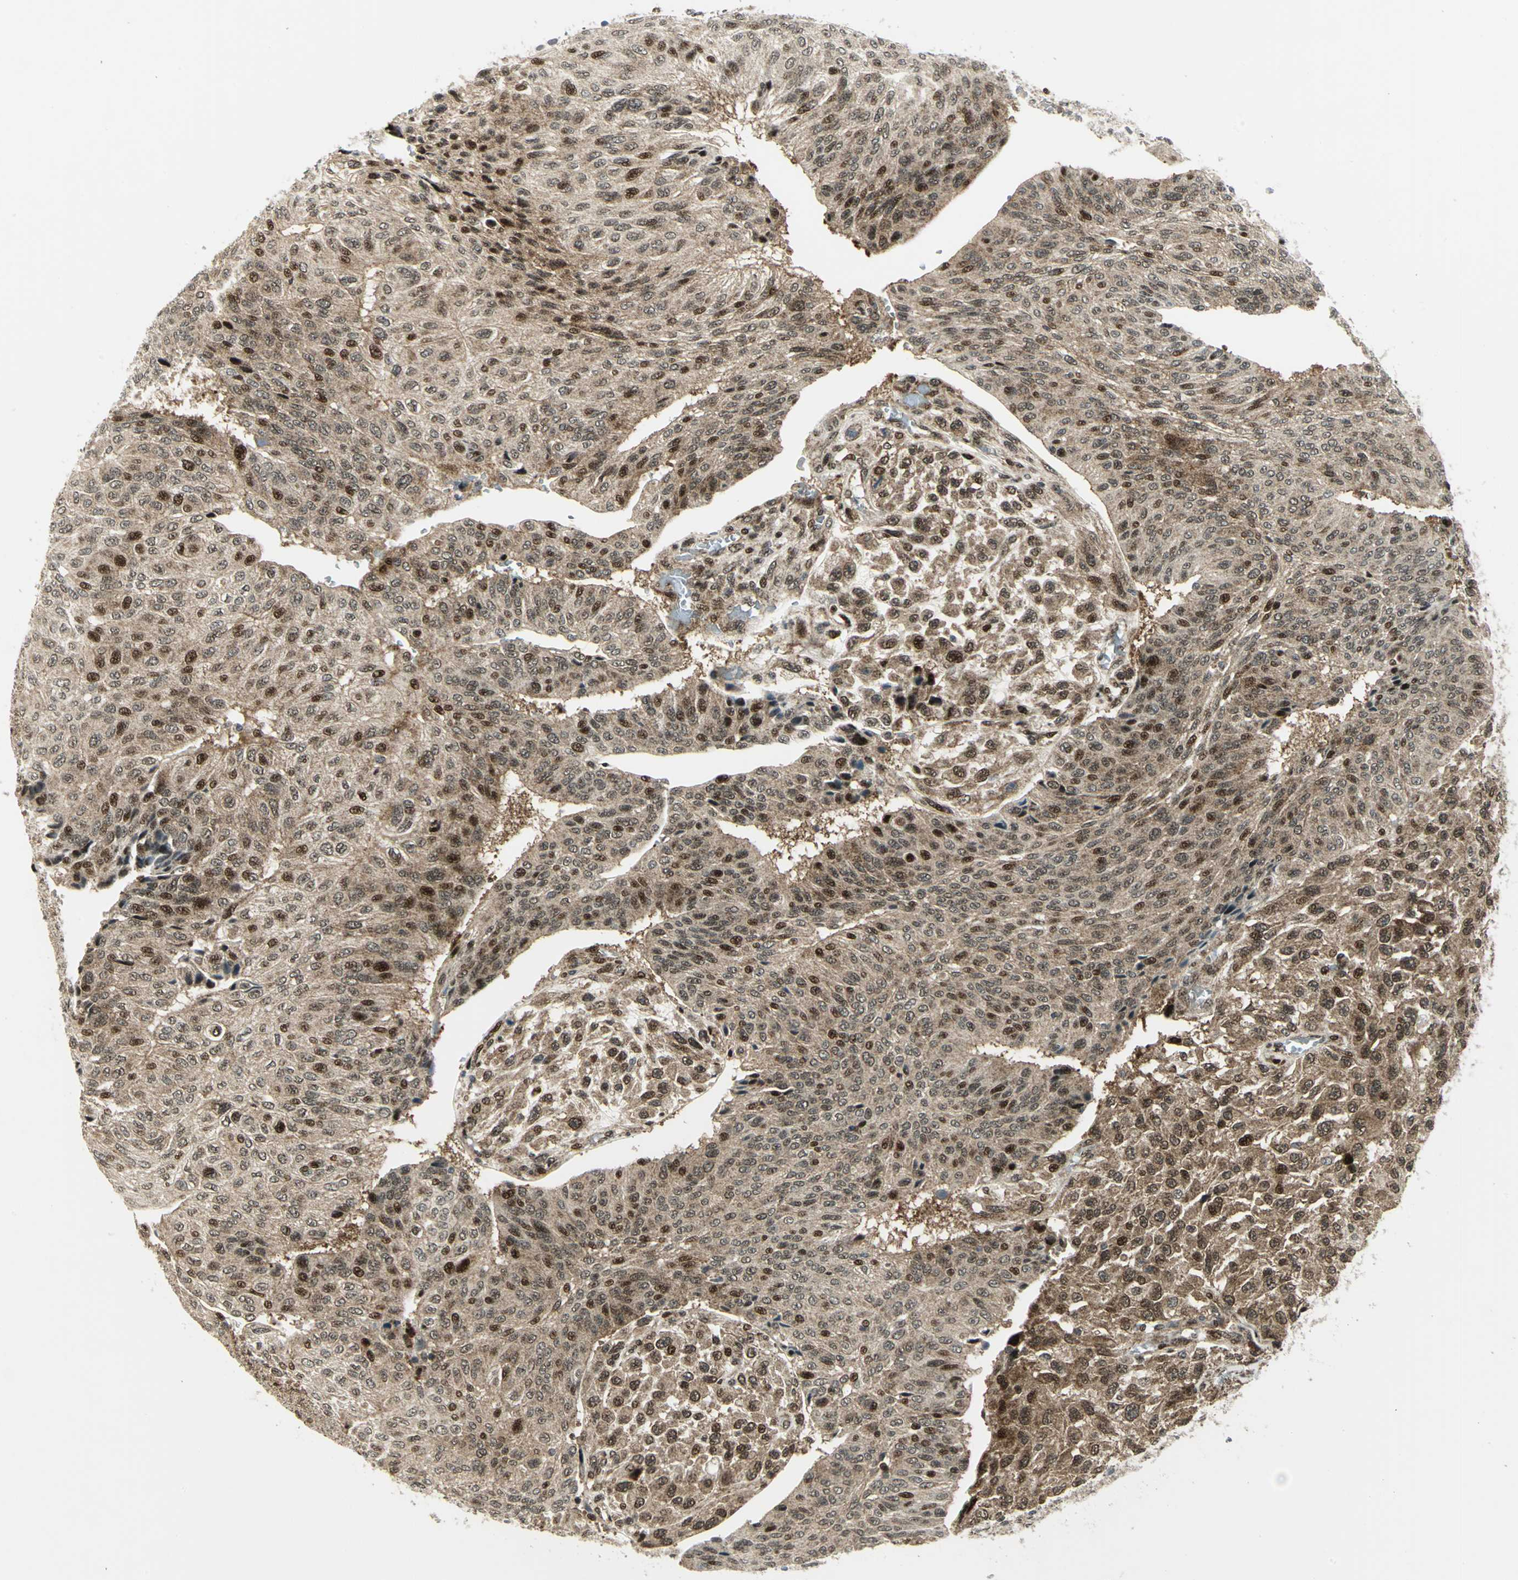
{"staining": {"intensity": "moderate", "quantity": ">75%", "location": "cytoplasmic/membranous,nuclear"}, "tissue": "urothelial cancer", "cell_type": "Tumor cells", "image_type": "cancer", "snomed": [{"axis": "morphology", "description": "Urothelial carcinoma, High grade"}, {"axis": "topography", "description": "Urinary bladder"}], "caption": "Urothelial cancer stained for a protein exhibits moderate cytoplasmic/membranous and nuclear positivity in tumor cells.", "gene": "COPS5", "patient": {"sex": "male", "age": 66}}